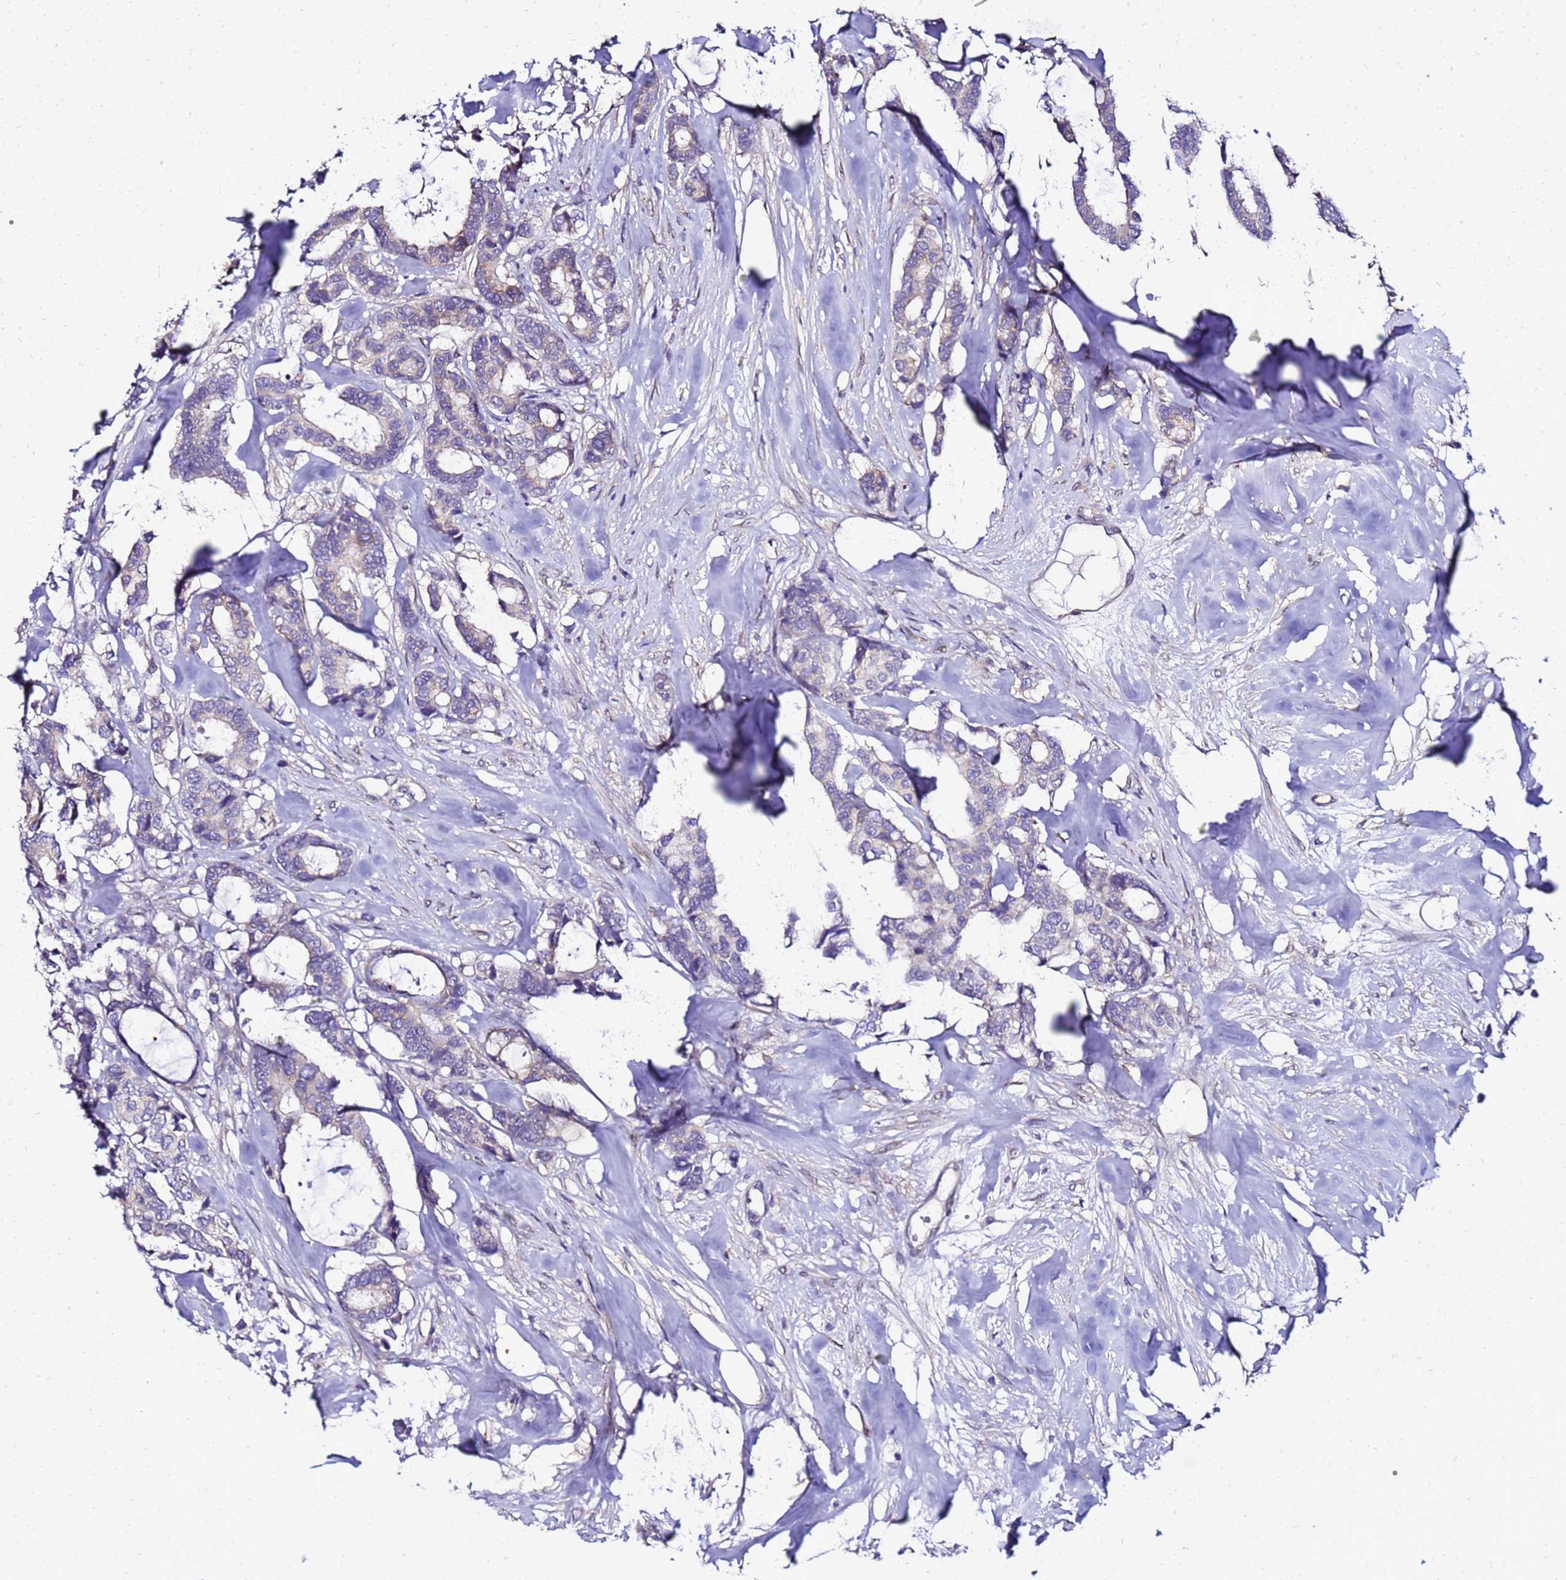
{"staining": {"intensity": "negative", "quantity": "none", "location": "none"}, "tissue": "breast cancer", "cell_type": "Tumor cells", "image_type": "cancer", "snomed": [{"axis": "morphology", "description": "Duct carcinoma"}, {"axis": "topography", "description": "Breast"}], "caption": "This is an immunohistochemistry (IHC) histopathology image of infiltrating ductal carcinoma (breast). There is no staining in tumor cells.", "gene": "FAM166B", "patient": {"sex": "female", "age": 87}}